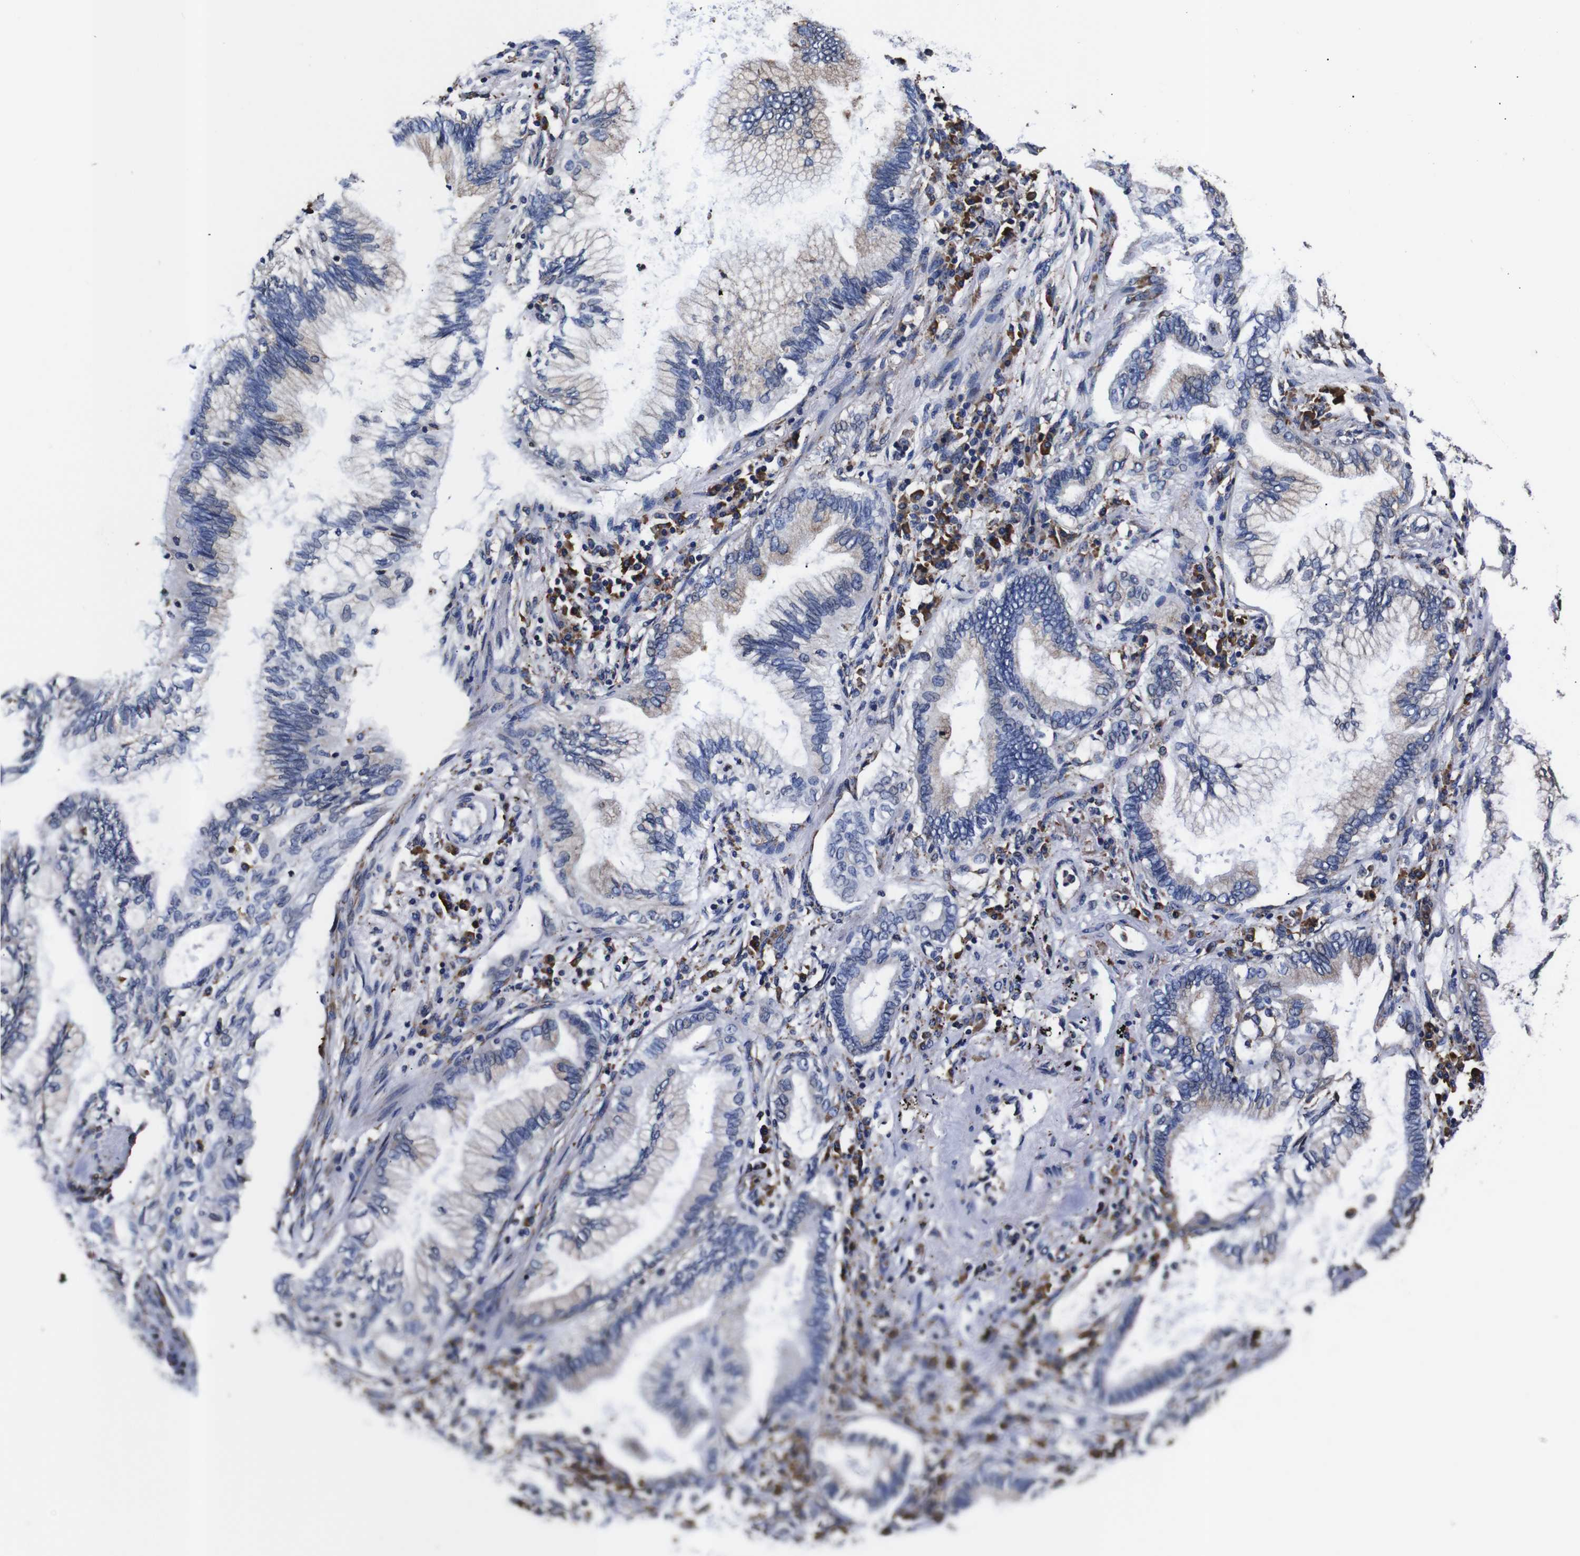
{"staining": {"intensity": "negative", "quantity": "none", "location": "none"}, "tissue": "lung cancer", "cell_type": "Tumor cells", "image_type": "cancer", "snomed": [{"axis": "morphology", "description": "Normal tissue, NOS"}, {"axis": "morphology", "description": "Adenocarcinoma, NOS"}, {"axis": "topography", "description": "Bronchus"}, {"axis": "topography", "description": "Lung"}], "caption": "High power microscopy histopathology image of an immunohistochemistry photomicrograph of lung cancer, revealing no significant staining in tumor cells. (DAB (3,3'-diaminobenzidine) IHC, high magnification).", "gene": "PPIB", "patient": {"sex": "female", "age": 70}}